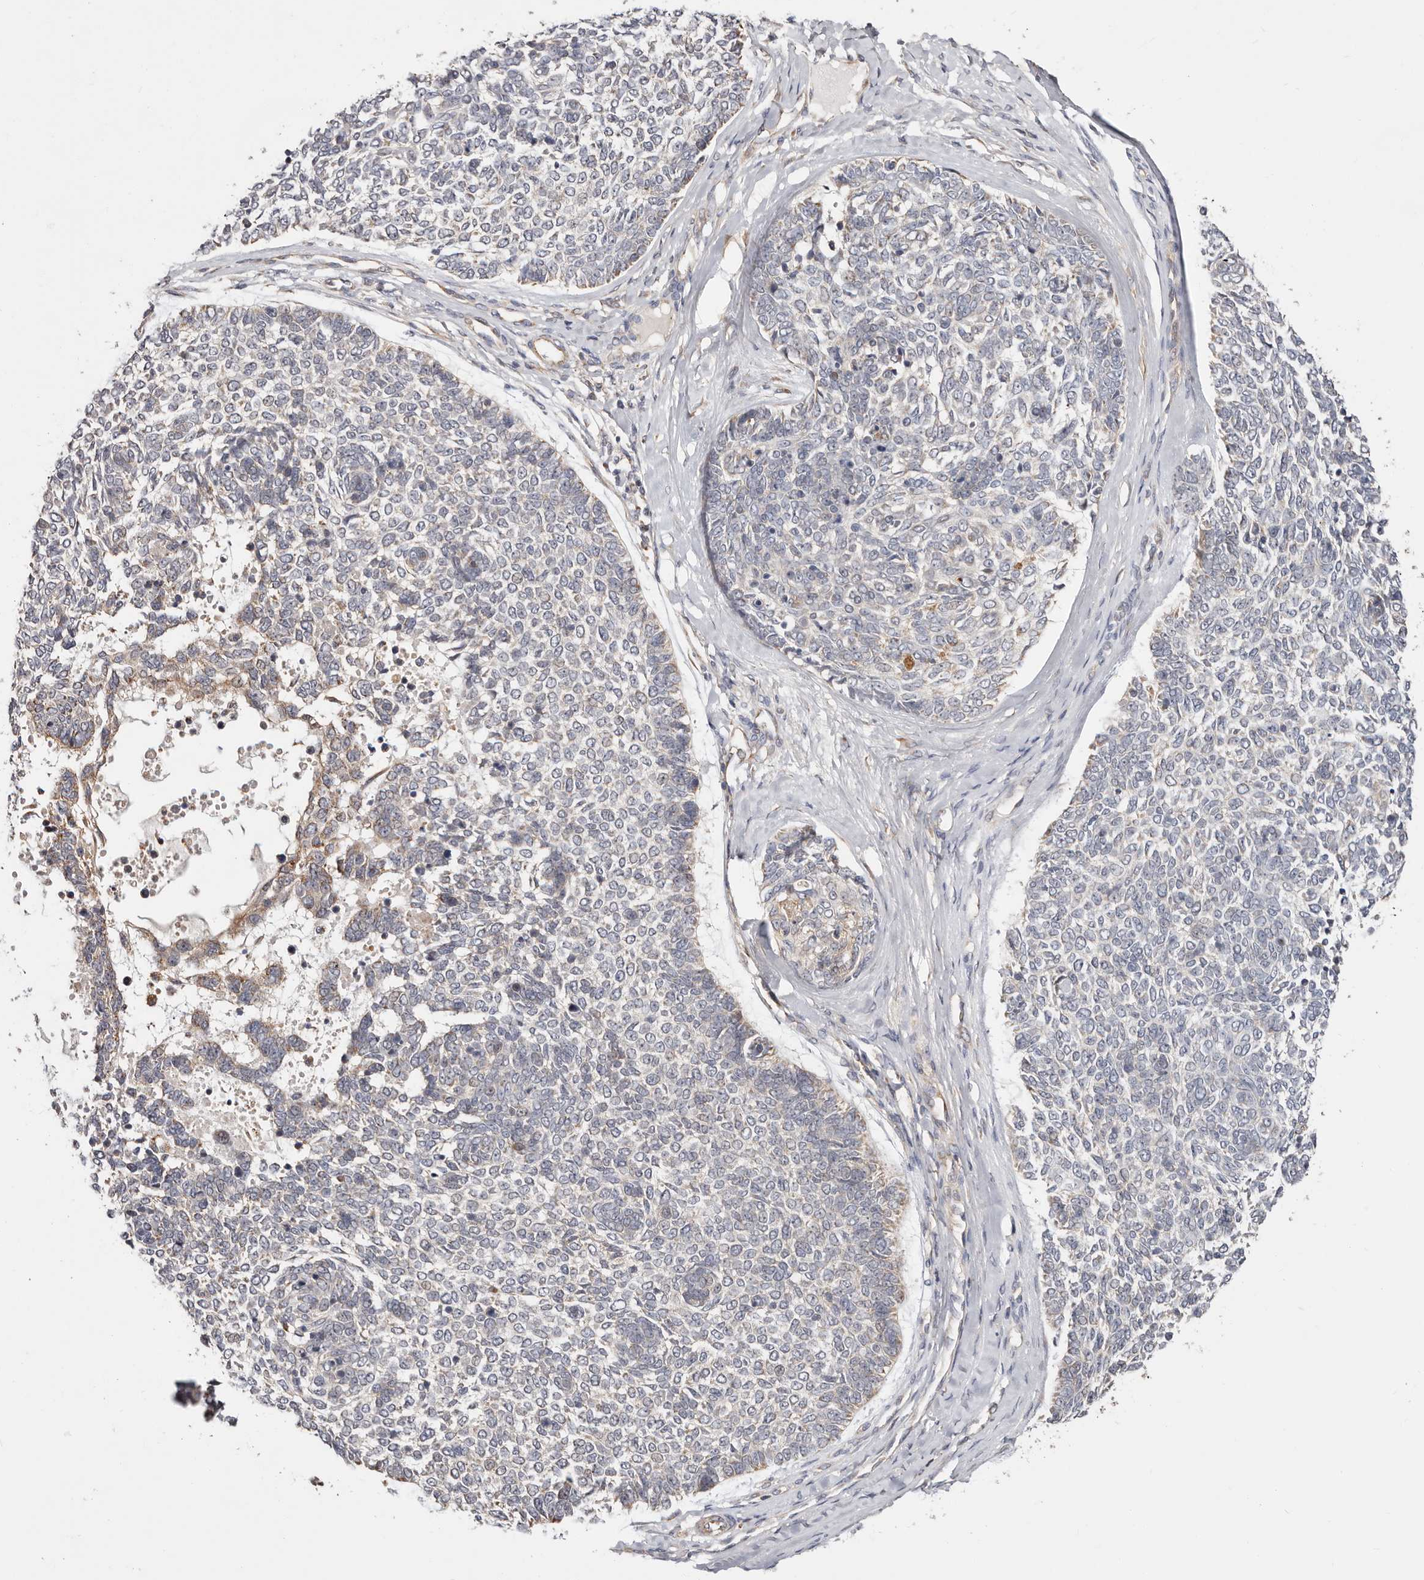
{"staining": {"intensity": "negative", "quantity": "none", "location": "none"}, "tissue": "skin cancer", "cell_type": "Tumor cells", "image_type": "cancer", "snomed": [{"axis": "morphology", "description": "Basal cell carcinoma"}, {"axis": "topography", "description": "Skin"}], "caption": "DAB (3,3'-diaminobenzidine) immunohistochemical staining of skin cancer (basal cell carcinoma) exhibits no significant positivity in tumor cells.", "gene": "USP33", "patient": {"sex": "female", "age": 81}}